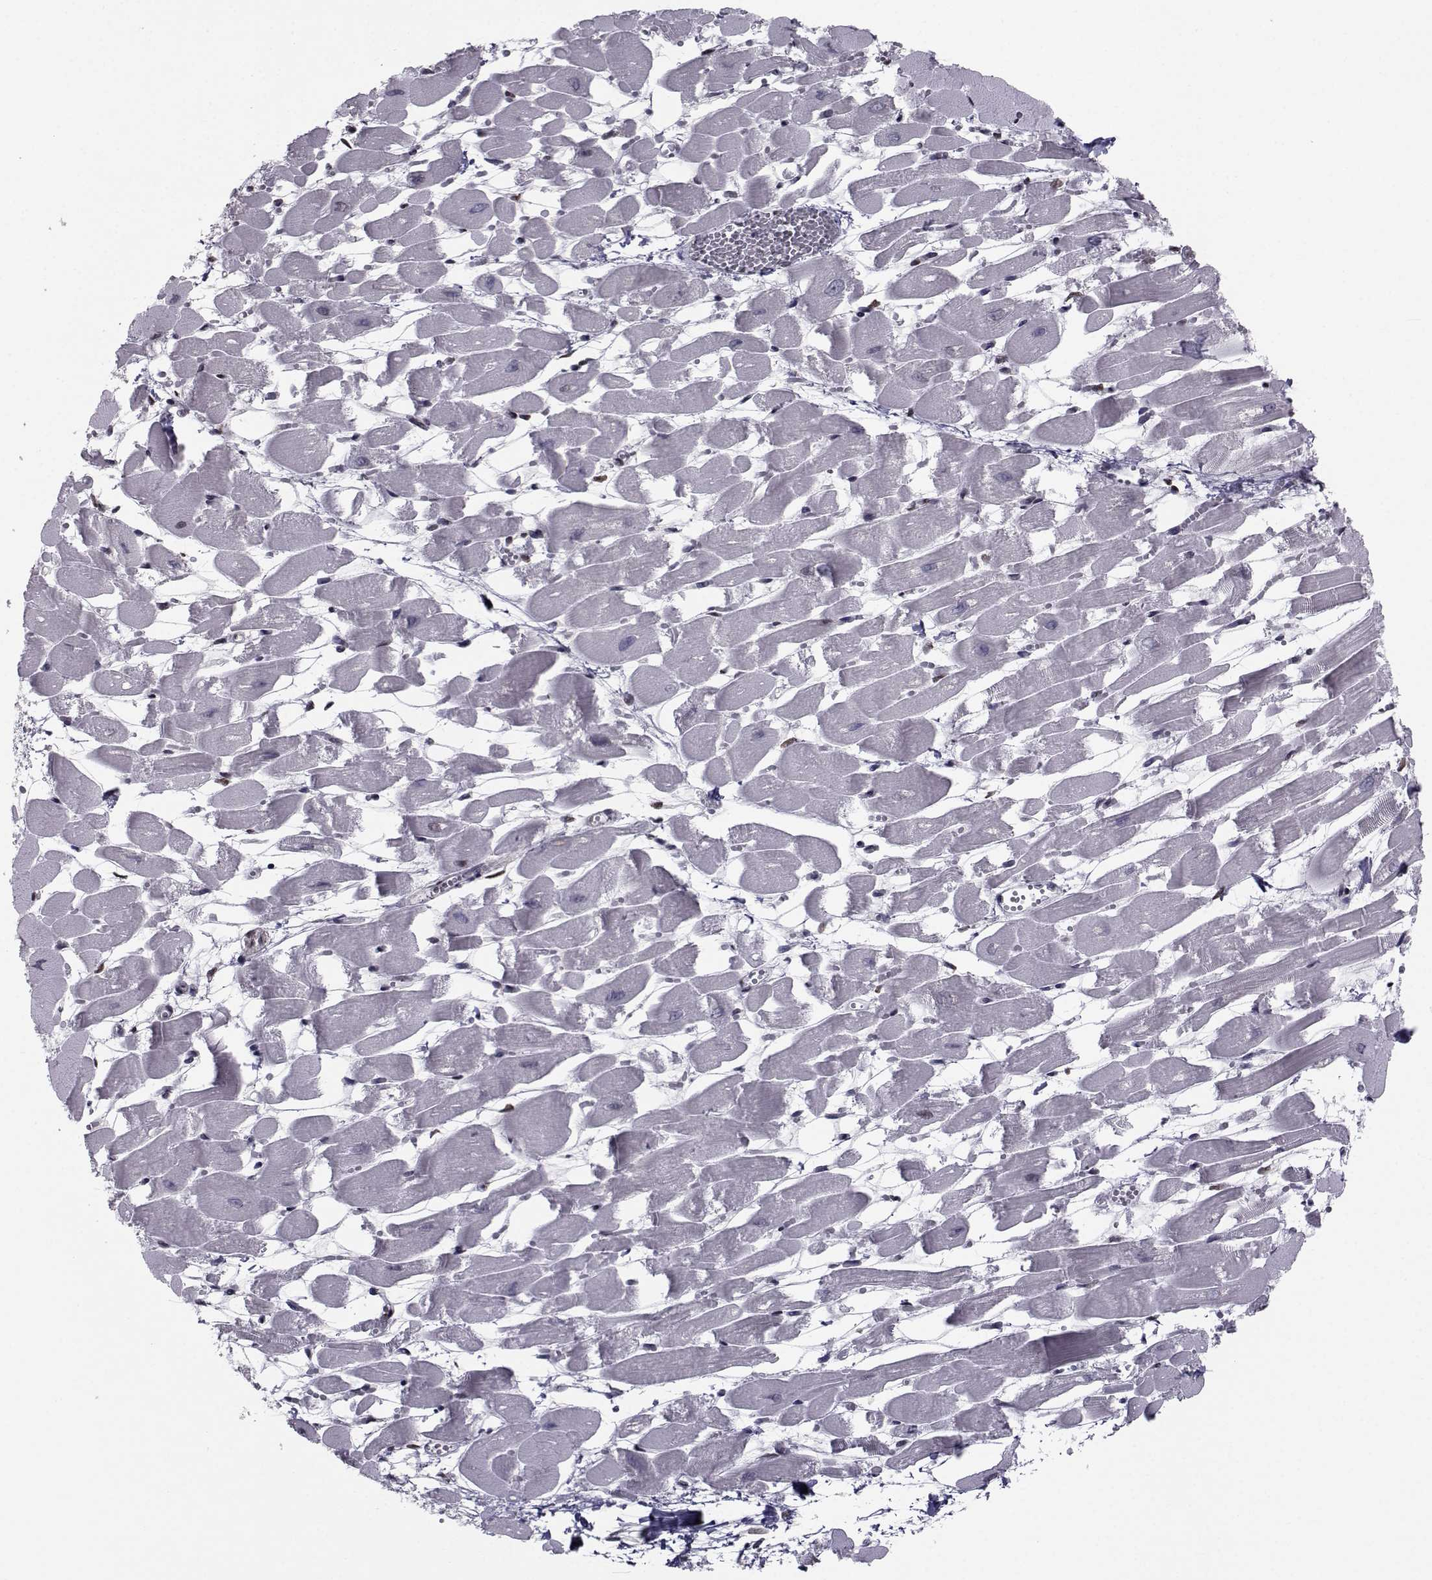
{"staining": {"intensity": "negative", "quantity": "none", "location": "none"}, "tissue": "heart muscle", "cell_type": "Cardiomyocytes", "image_type": "normal", "snomed": [{"axis": "morphology", "description": "Normal tissue, NOS"}, {"axis": "topography", "description": "Heart"}], "caption": "Cardiomyocytes are negative for brown protein staining in normal heart muscle. (Brightfield microscopy of DAB immunohistochemistry at high magnification).", "gene": "PCP4L1", "patient": {"sex": "female", "age": 52}}